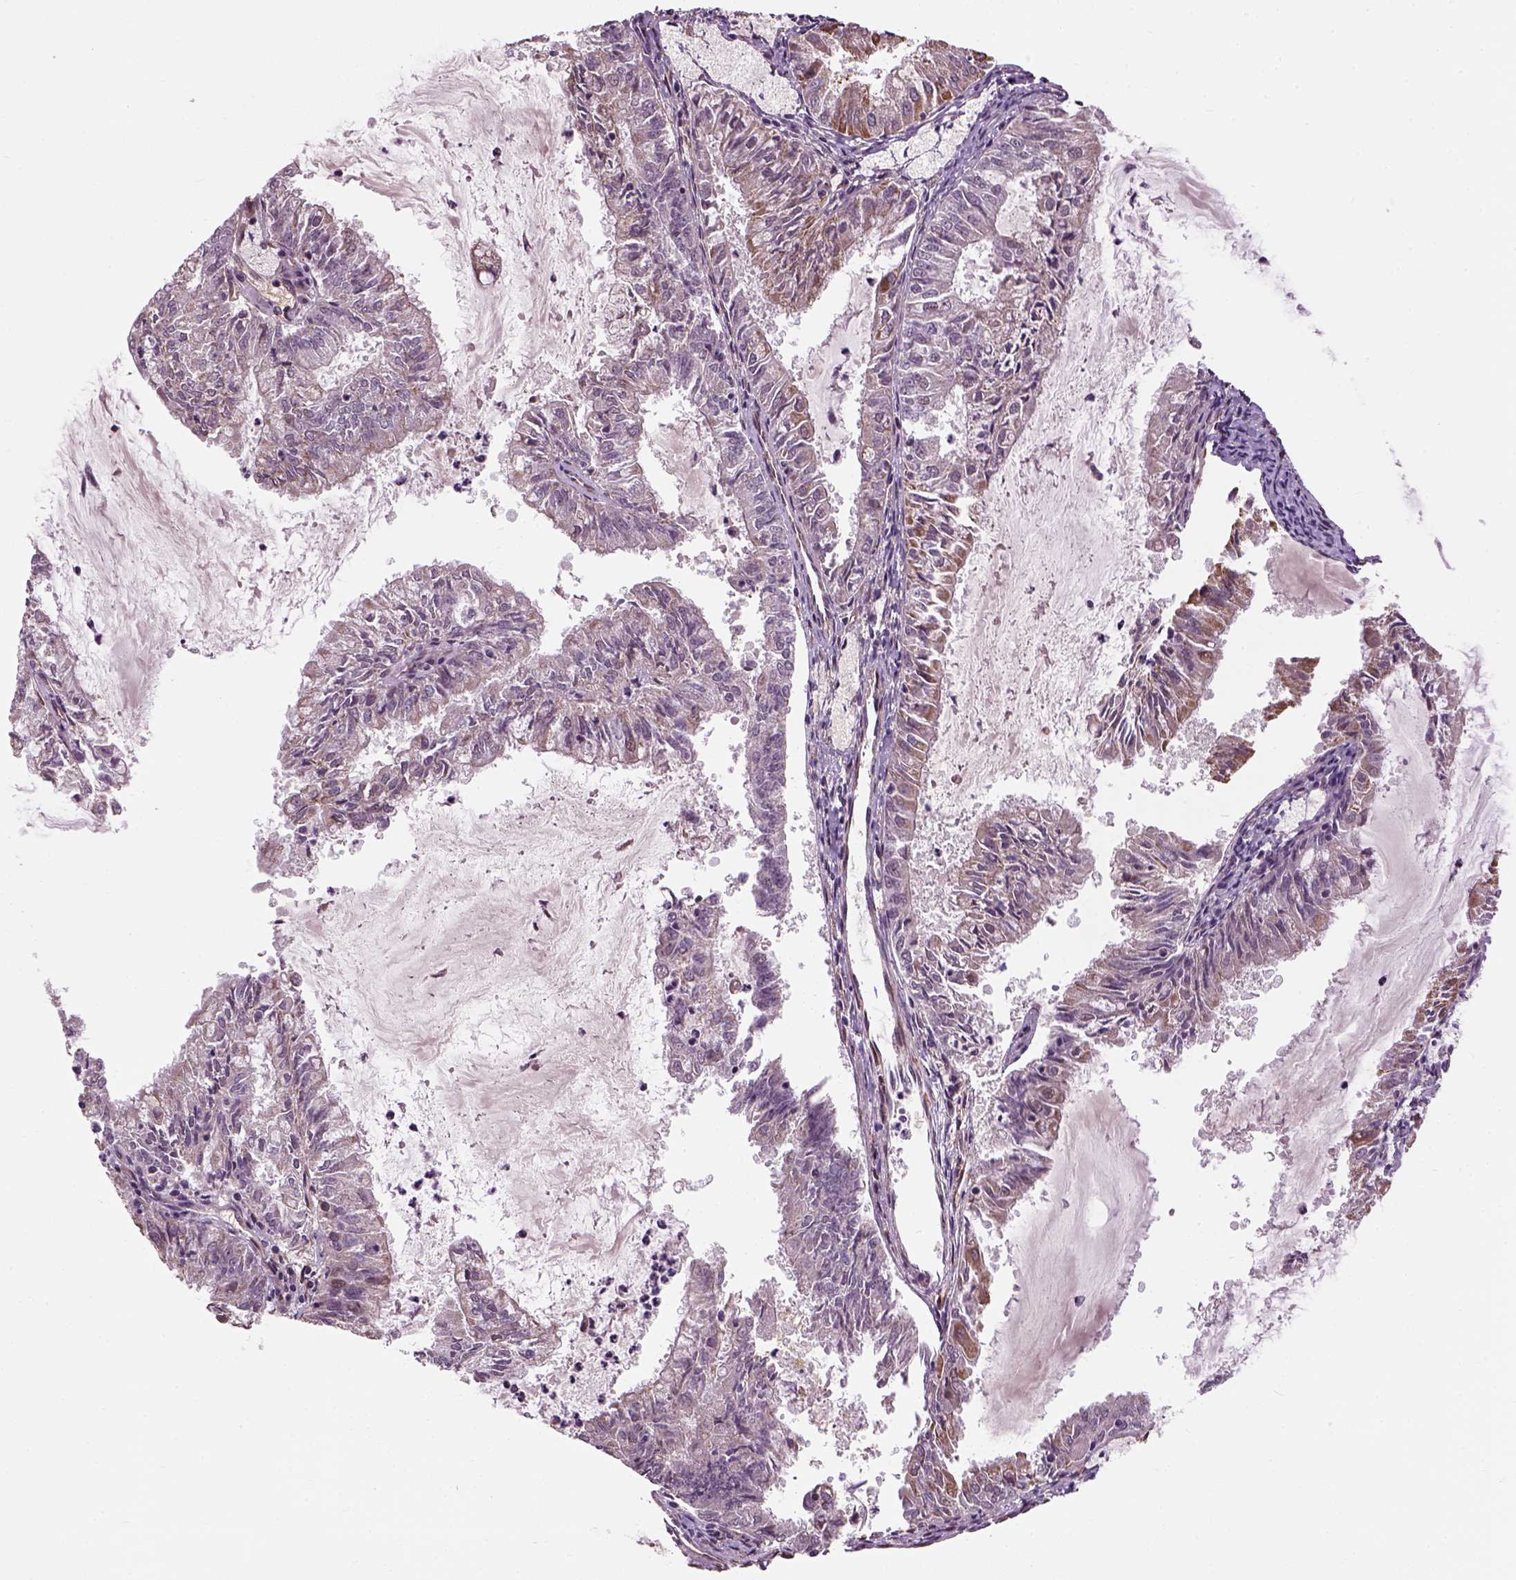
{"staining": {"intensity": "weak", "quantity": "<25%", "location": "cytoplasmic/membranous"}, "tissue": "endometrial cancer", "cell_type": "Tumor cells", "image_type": "cancer", "snomed": [{"axis": "morphology", "description": "Adenocarcinoma, NOS"}, {"axis": "topography", "description": "Endometrium"}], "caption": "Endometrial adenocarcinoma was stained to show a protein in brown. There is no significant expression in tumor cells.", "gene": "XK", "patient": {"sex": "female", "age": 57}}